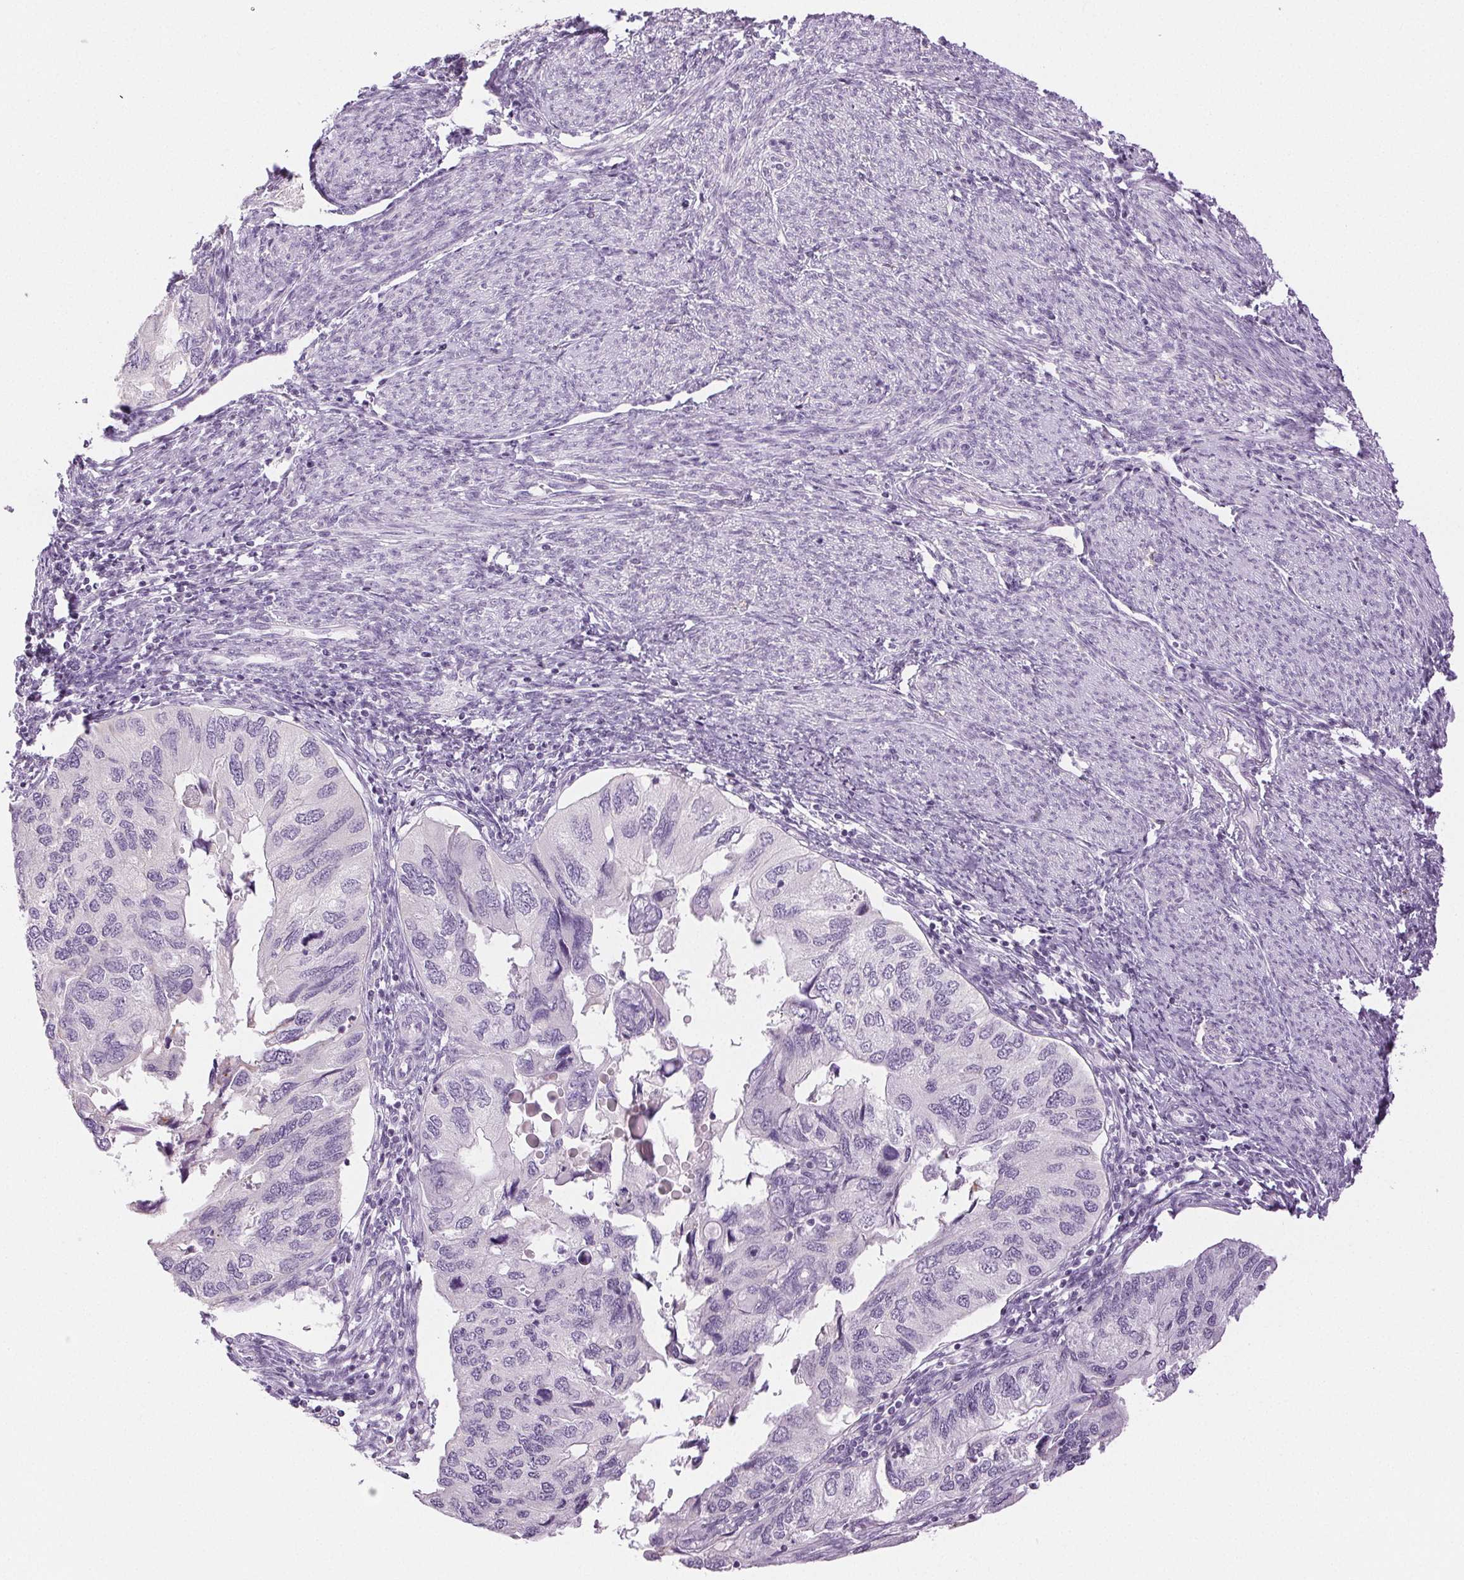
{"staining": {"intensity": "negative", "quantity": "none", "location": "none"}, "tissue": "endometrial cancer", "cell_type": "Tumor cells", "image_type": "cancer", "snomed": [{"axis": "morphology", "description": "Carcinoma, NOS"}, {"axis": "topography", "description": "Uterus"}], "caption": "Tumor cells show no significant protein positivity in endometrial cancer.", "gene": "SLC5A2", "patient": {"sex": "female", "age": 76}}